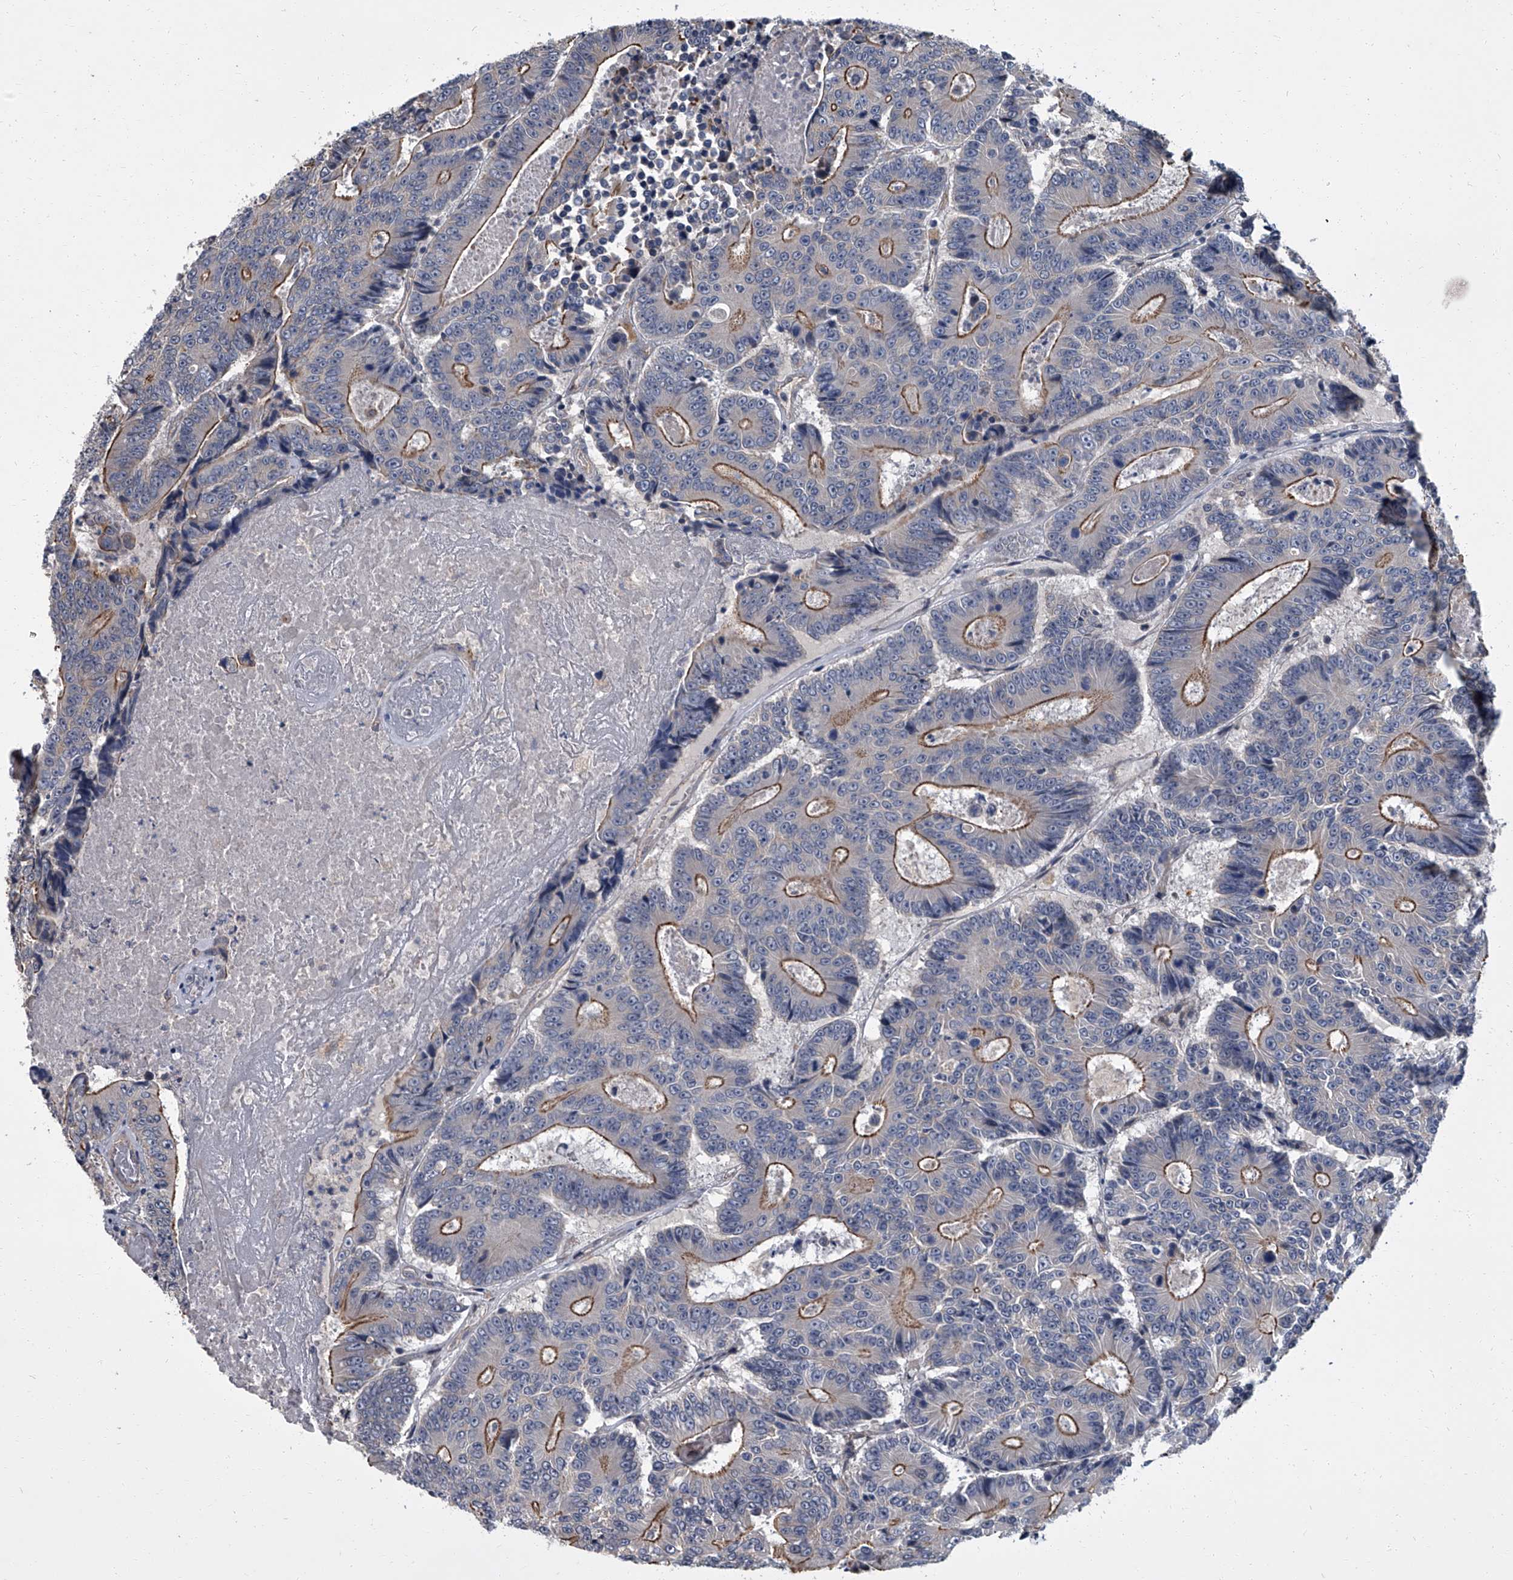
{"staining": {"intensity": "strong", "quantity": "<25%", "location": "cytoplasmic/membranous"}, "tissue": "colorectal cancer", "cell_type": "Tumor cells", "image_type": "cancer", "snomed": [{"axis": "morphology", "description": "Adenocarcinoma, NOS"}, {"axis": "topography", "description": "Colon"}], "caption": "An image of human colorectal cancer stained for a protein shows strong cytoplasmic/membranous brown staining in tumor cells.", "gene": "SIRT4", "patient": {"sex": "male", "age": 83}}